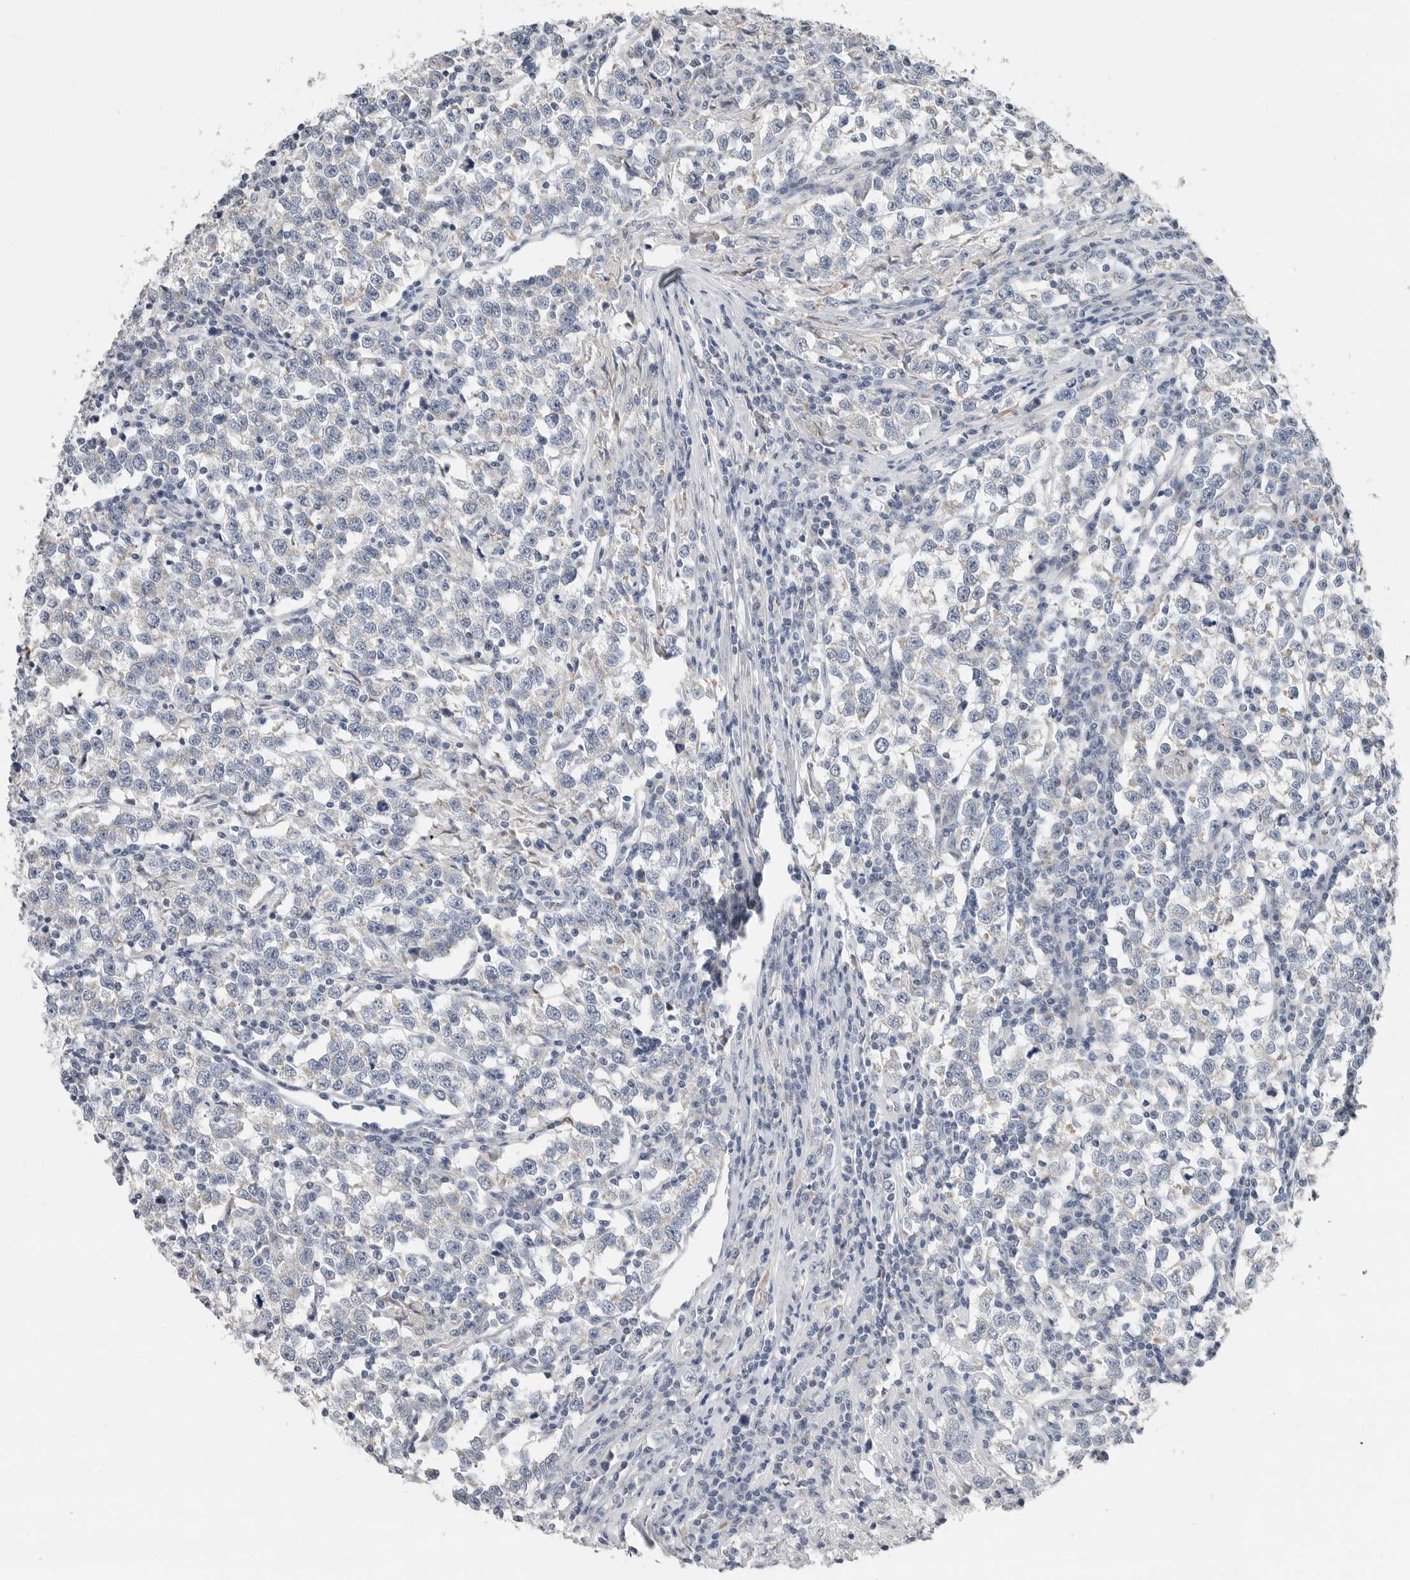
{"staining": {"intensity": "negative", "quantity": "none", "location": "none"}, "tissue": "testis cancer", "cell_type": "Tumor cells", "image_type": "cancer", "snomed": [{"axis": "morphology", "description": "Normal tissue, NOS"}, {"axis": "morphology", "description": "Seminoma, NOS"}, {"axis": "topography", "description": "Testis"}], "caption": "Tumor cells show no significant positivity in seminoma (testis).", "gene": "PLN", "patient": {"sex": "male", "age": 43}}